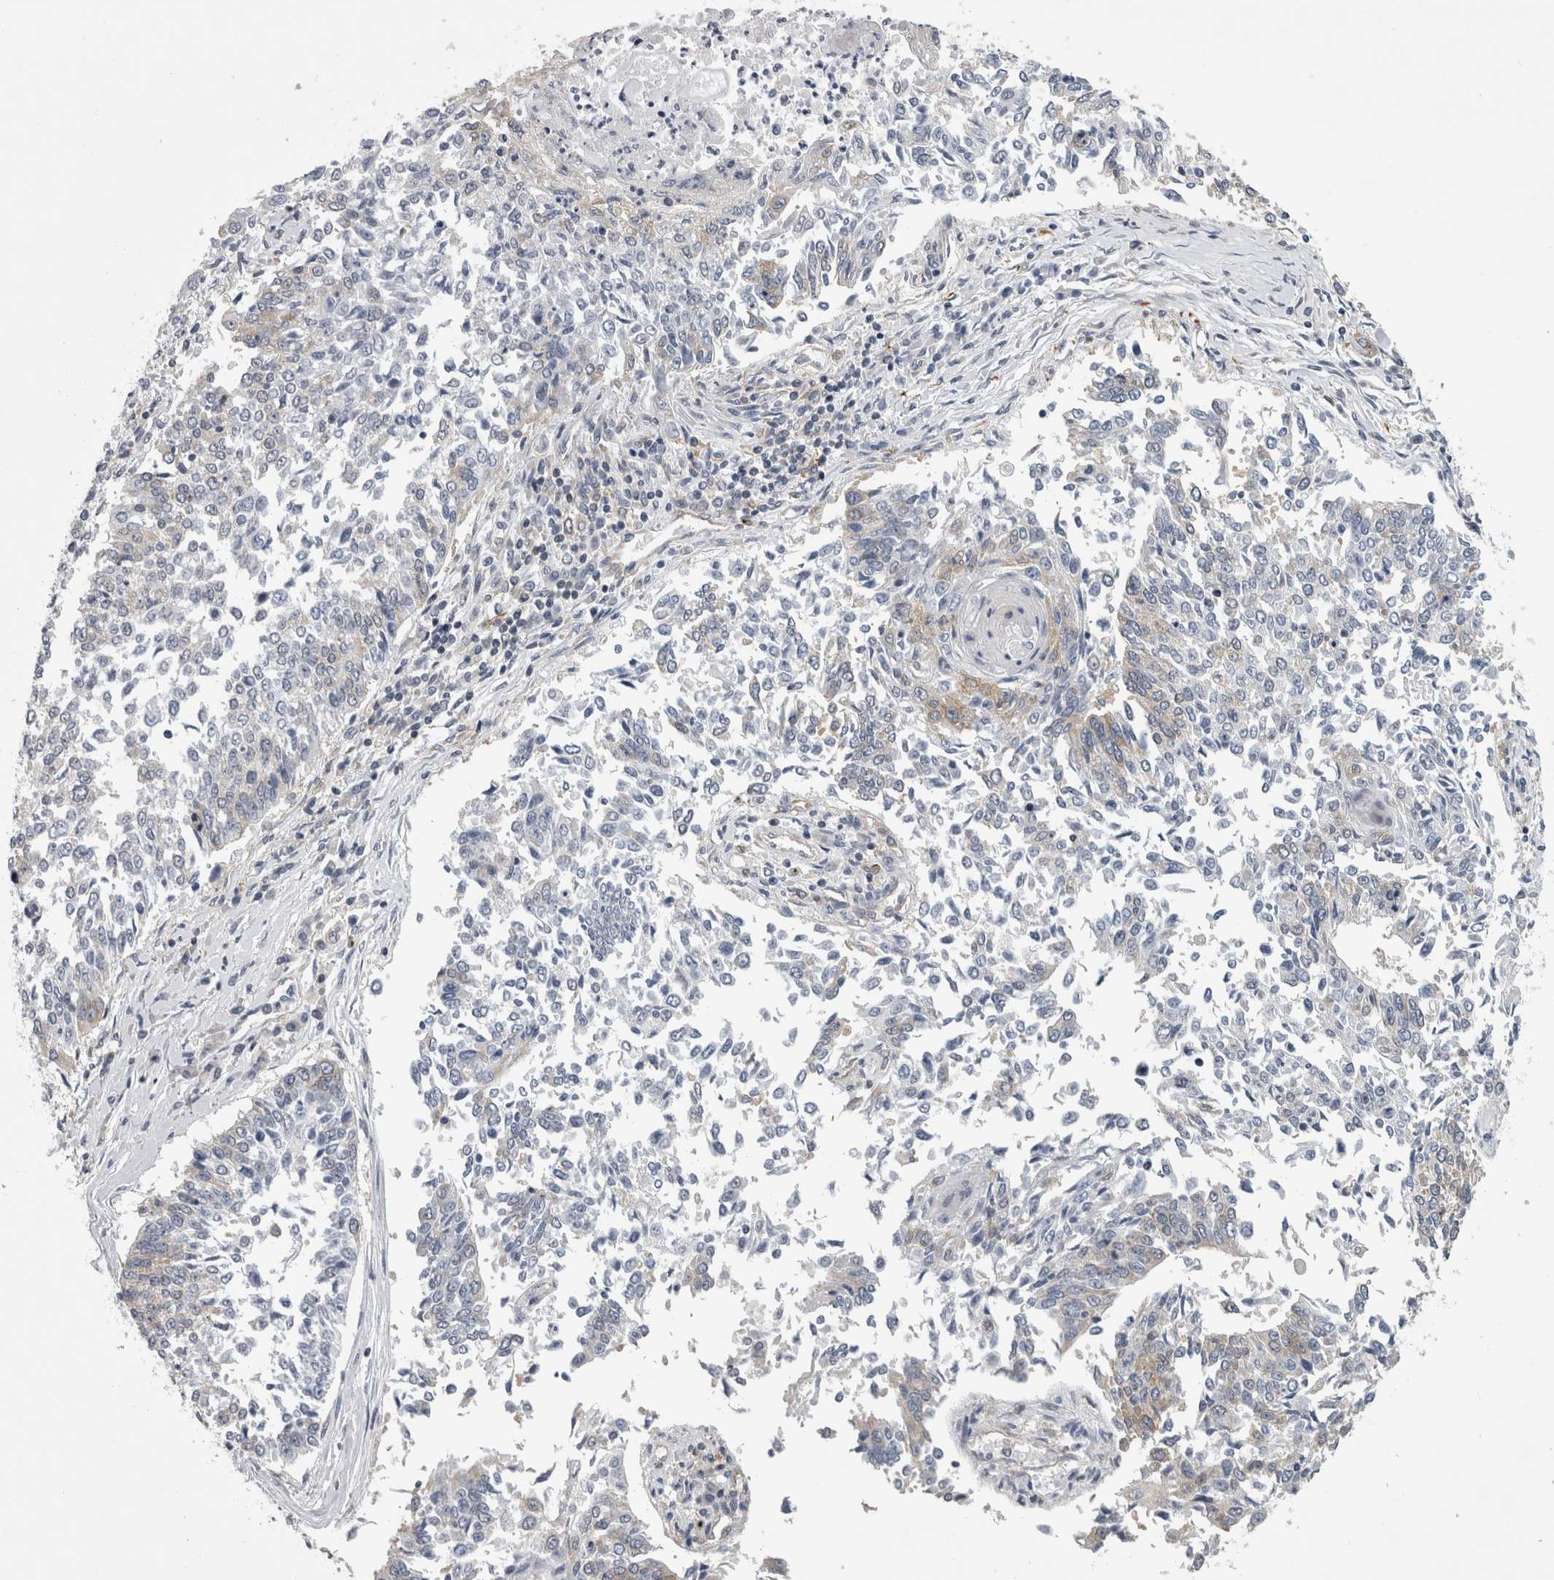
{"staining": {"intensity": "negative", "quantity": "none", "location": "none"}, "tissue": "lung cancer", "cell_type": "Tumor cells", "image_type": "cancer", "snomed": [{"axis": "morphology", "description": "Normal tissue, NOS"}, {"axis": "morphology", "description": "Squamous cell carcinoma, NOS"}, {"axis": "topography", "description": "Cartilage tissue"}, {"axis": "topography", "description": "Bronchus"}, {"axis": "topography", "description": "Lung"}, {"axis": "topography", "description": "Peripheral nerve tissue"}], "caption": "Immunohistochemical staining of lung cancer (squamous cell carcinoma) displays no significant positivity in tumor cells.", "gene": "PRRC2C", "patient": {"sex": "female", "age": 49}}